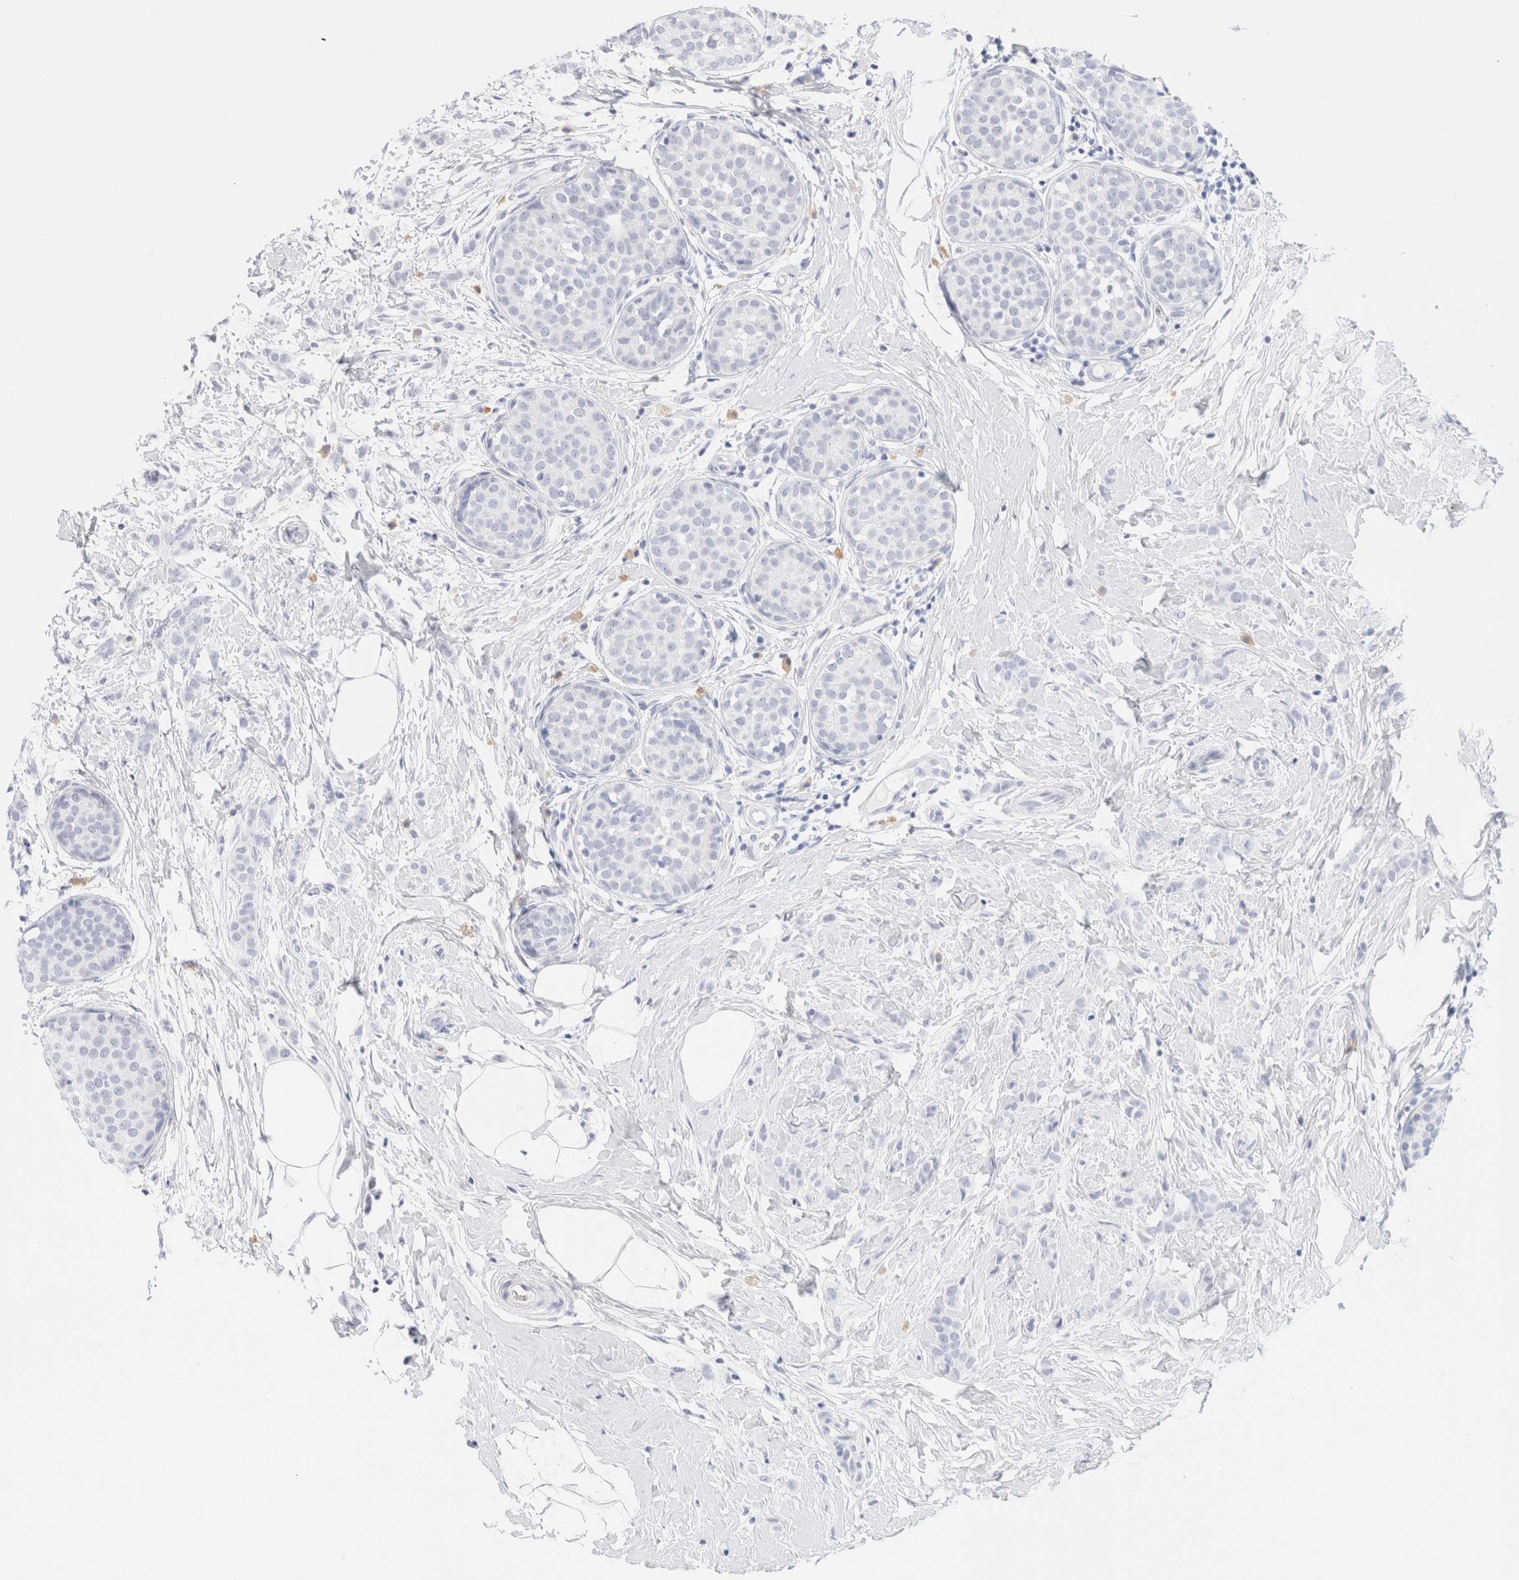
{"staining": {"intensity": "negative", "quantity": "none", "location": "none"}, "tissue": "breast cancer", "cell_type": "Tumor cells", "image_type": "cancer", "snomed": [{"axis": "morphology", "description": "Lobular carcinoma, in situ"}, {"axis": "morphology", "description": "Lobular carcinoma"}, {"axis": "topography", "description": "Breast"}], "caption": "Breast lobular carcinoma in situ was stained to show a protein in brown. There is no significant expression in tumor cells. (Brightfield microscopy of DAB immunohistochemistry (IHC) at high magnification).", "gene": "ARG1", "patient": {"sex": "female", "age": 41}}